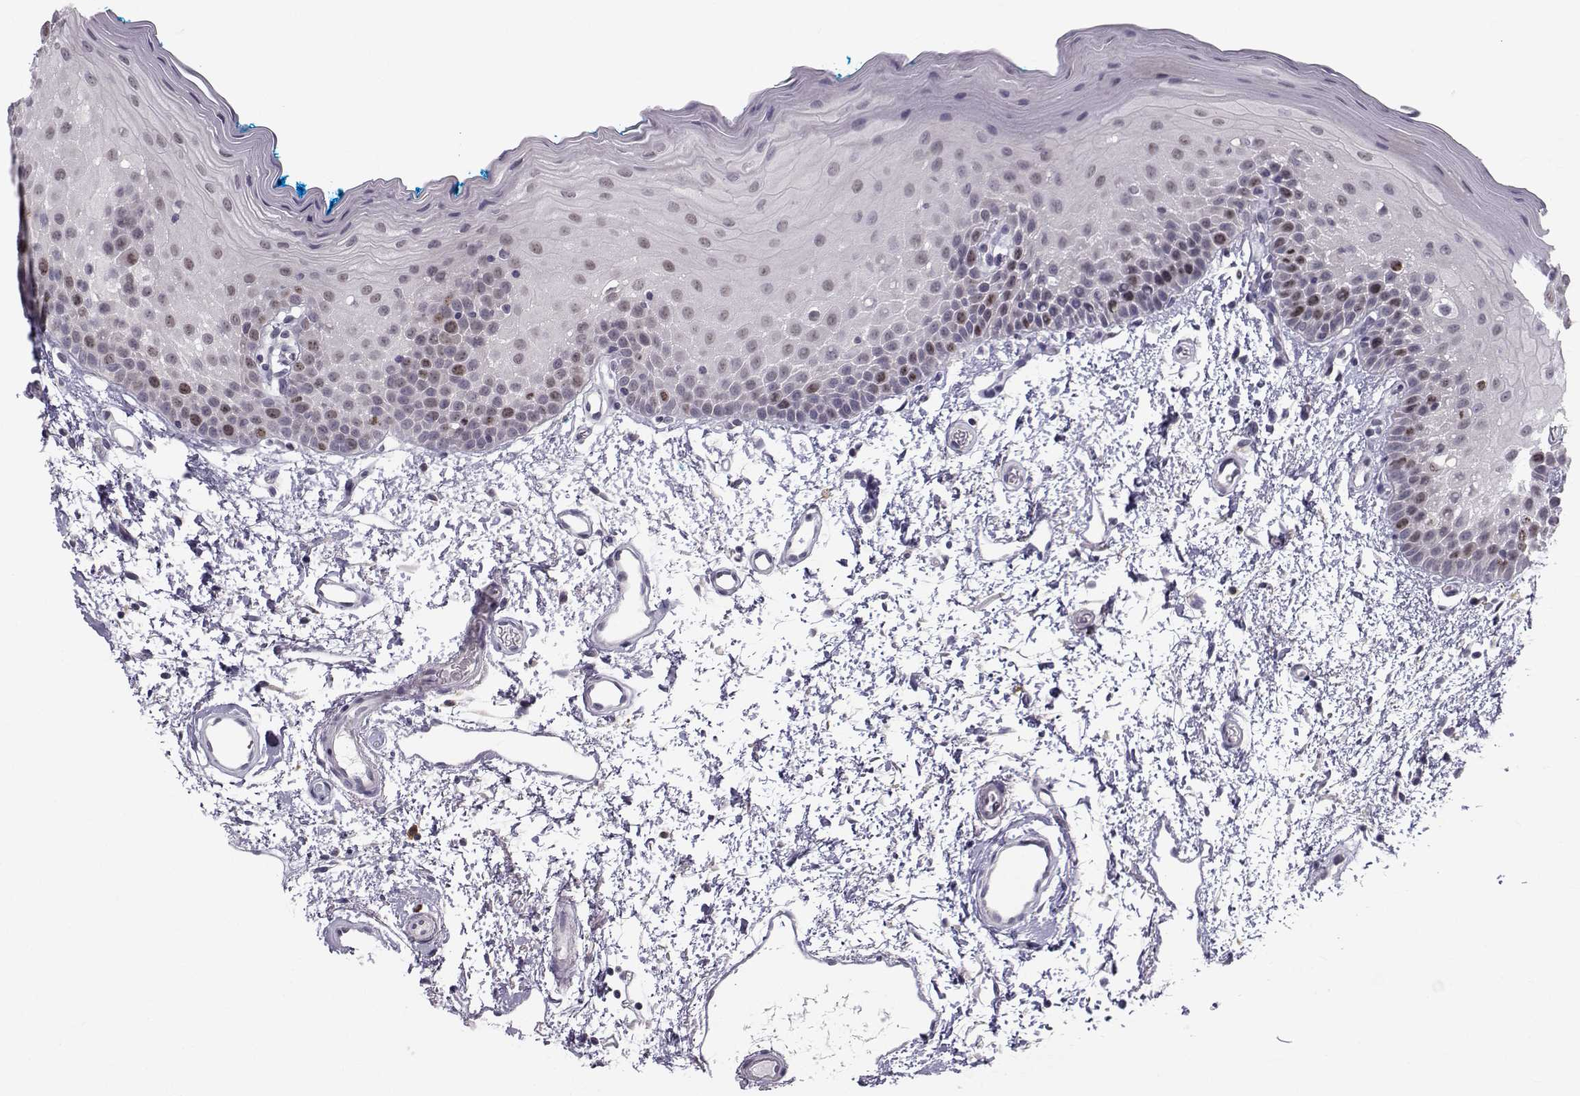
{"staining": {"intensity": "moderate", "quantity": "<25%", "location": "nuclear"}, "tissue": "oral mucosa", "cell_type": "Squamous epithelial cells", "image_type": "normal", "snomed": [{"axis": "morphology", "description": "Normal tissue, NOS"}, {"axis": "morphology", "description": "Squamous cell carcinoma, NOS"}, {"axis": "topography", "description": "Oral tissue"}, {"axis": "topography", "description": "Head-Neck"}], "caption": "Moderate nuclear protein staining is seen in about <25% of squamous epithelial cells in oral mucosa.", "gene": "LRP8", "patient": {"sex": "female", "age": 75}}